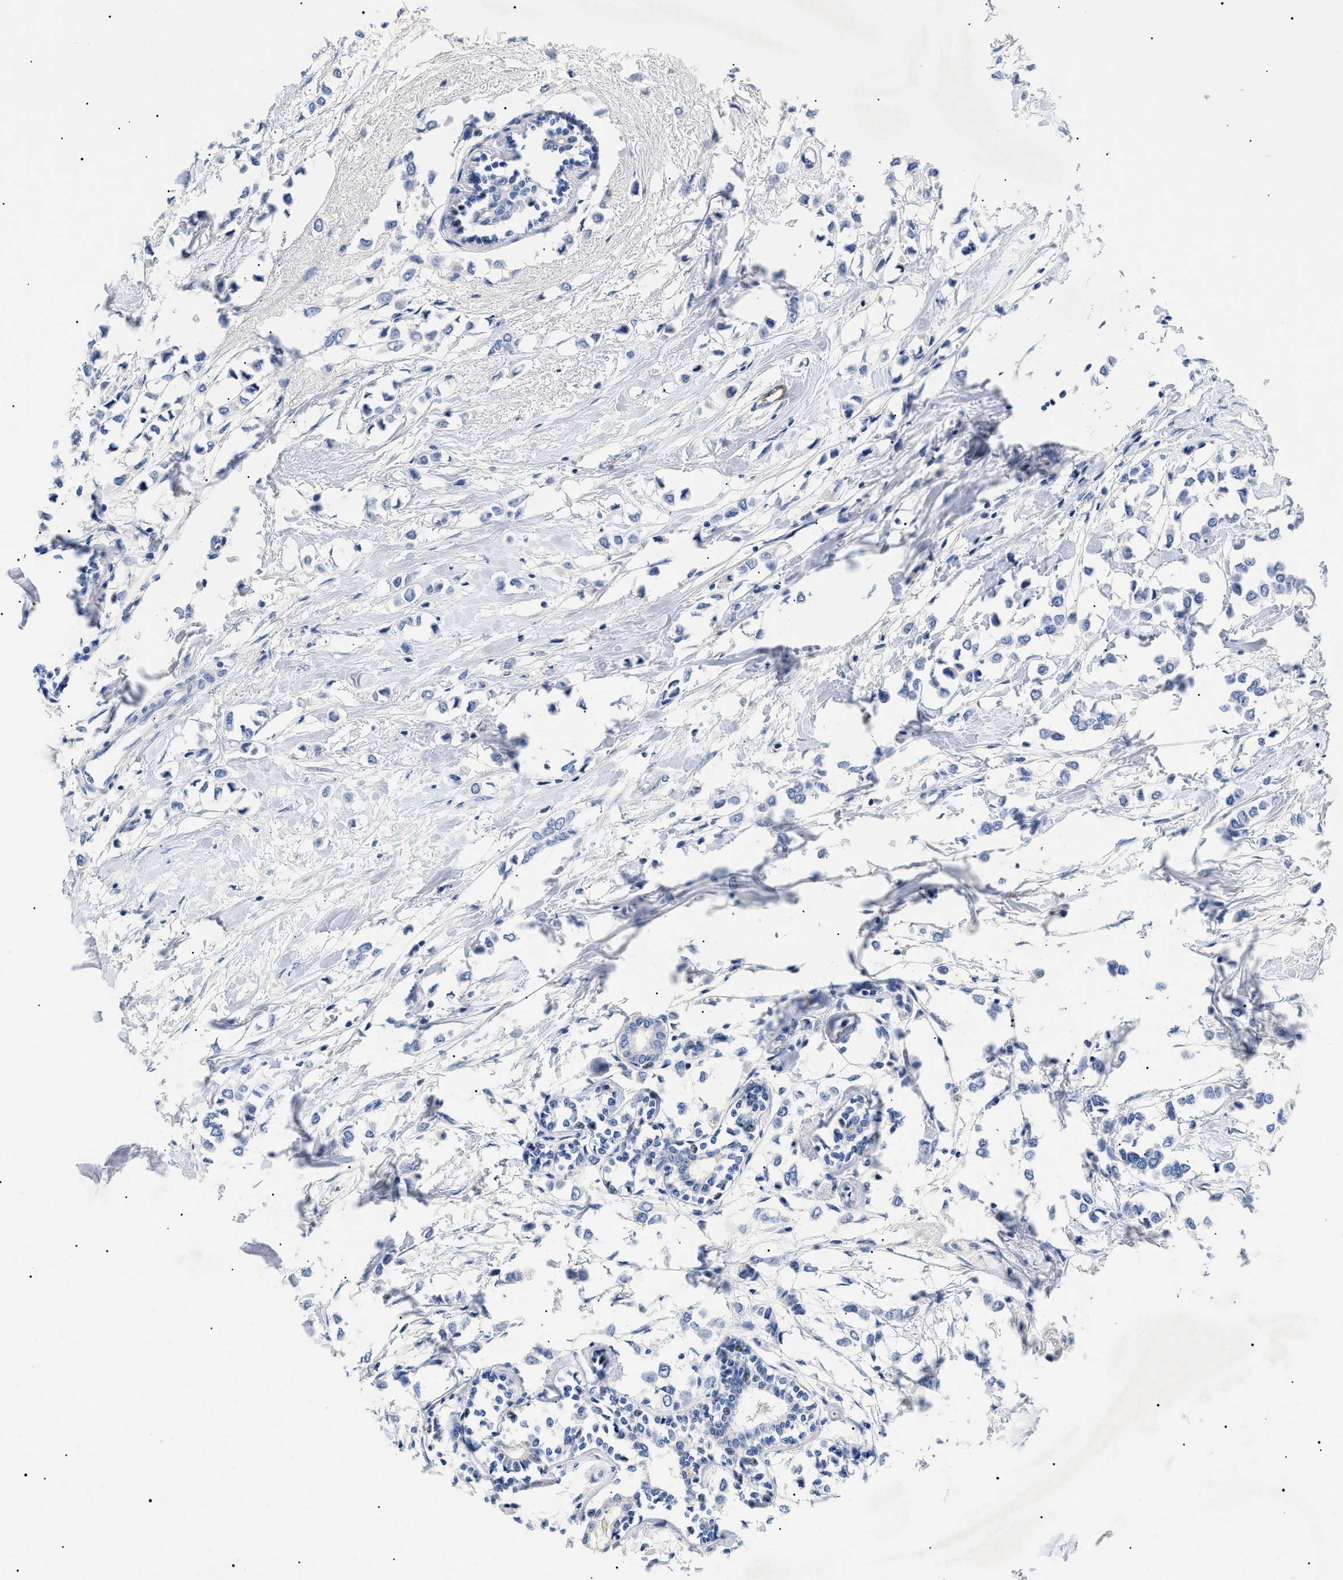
{"staining": {"intensity": "negative", "quantity": "none", "location": "none"}, "tissue": "breast cancer", "cell_type": "Tumor cells", "image_type": "cancer", "snomed": [{"axis": "morphology", "description": "Lobular carcinoma"}, {"axis": "topography", "description": "Breast"}], "caption": "This is an IHC image of human lobular carcinoma (breast). There is no staining in tumor cells.", "gene": "ACKR1", "patient": {"sex": "female", "age": 51}}